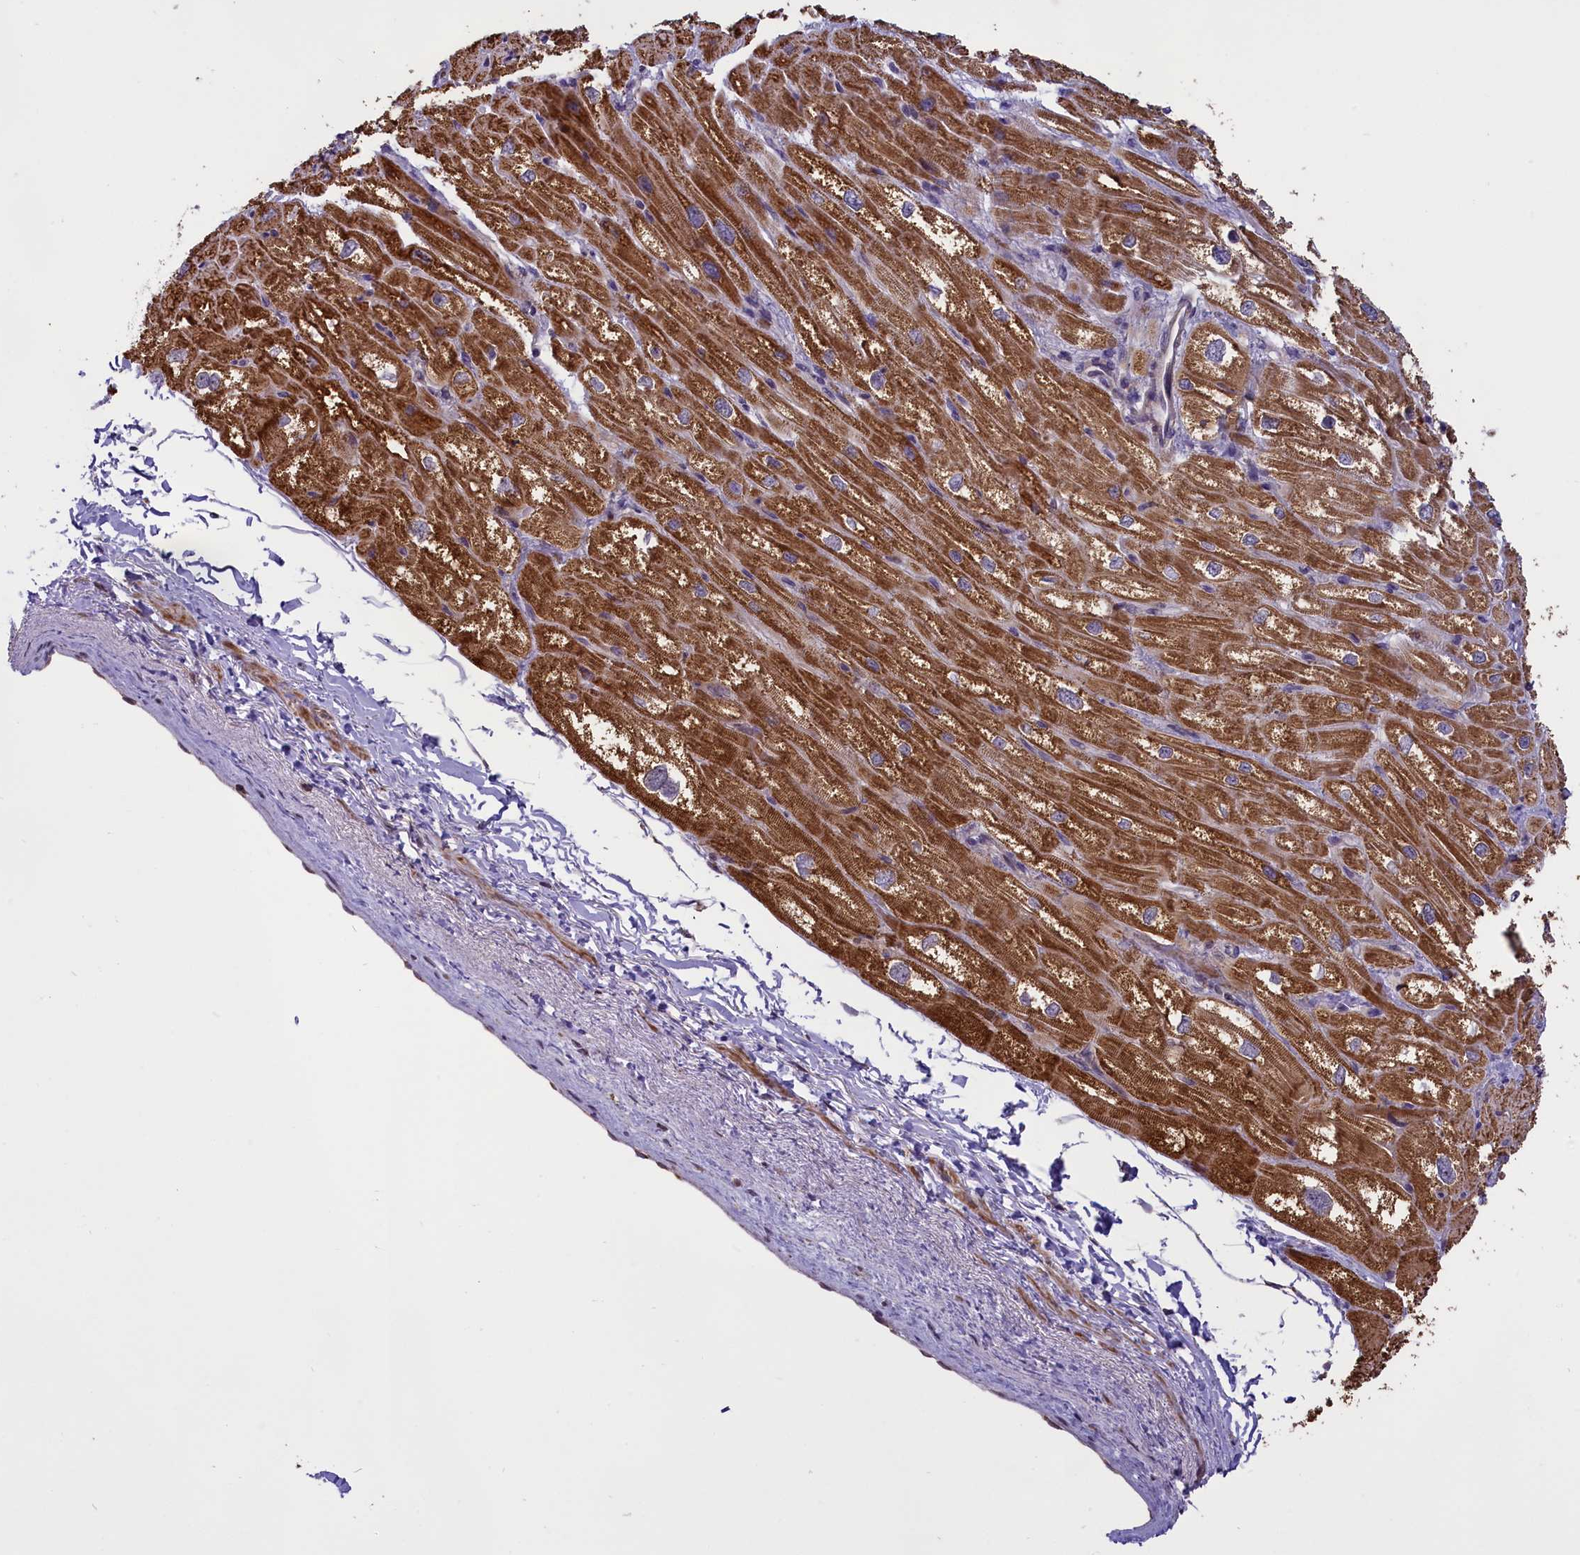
{"staining": {"intensity": "moderate", "quantity": ">75%", "location": "cytoplasmic/membranous"}, "tissue": "heart muscle", "cell_type": "Cardiomyocytes", "image_type": "normal", "snomed": [{"axis": "morphology", "description": "Normal tissue, NOS"}, {"axis": "topography", "description": "Heart"}], "caption": "Immunohistochemistry (IHC) of unremarkable human heart muscle reveals medium levels of moderate cytoplasmic/membranous positivity in about >75% of cardiomyocytes.", "gene": "GLRX5", "patient": {"sex": "male", "age": 50}}